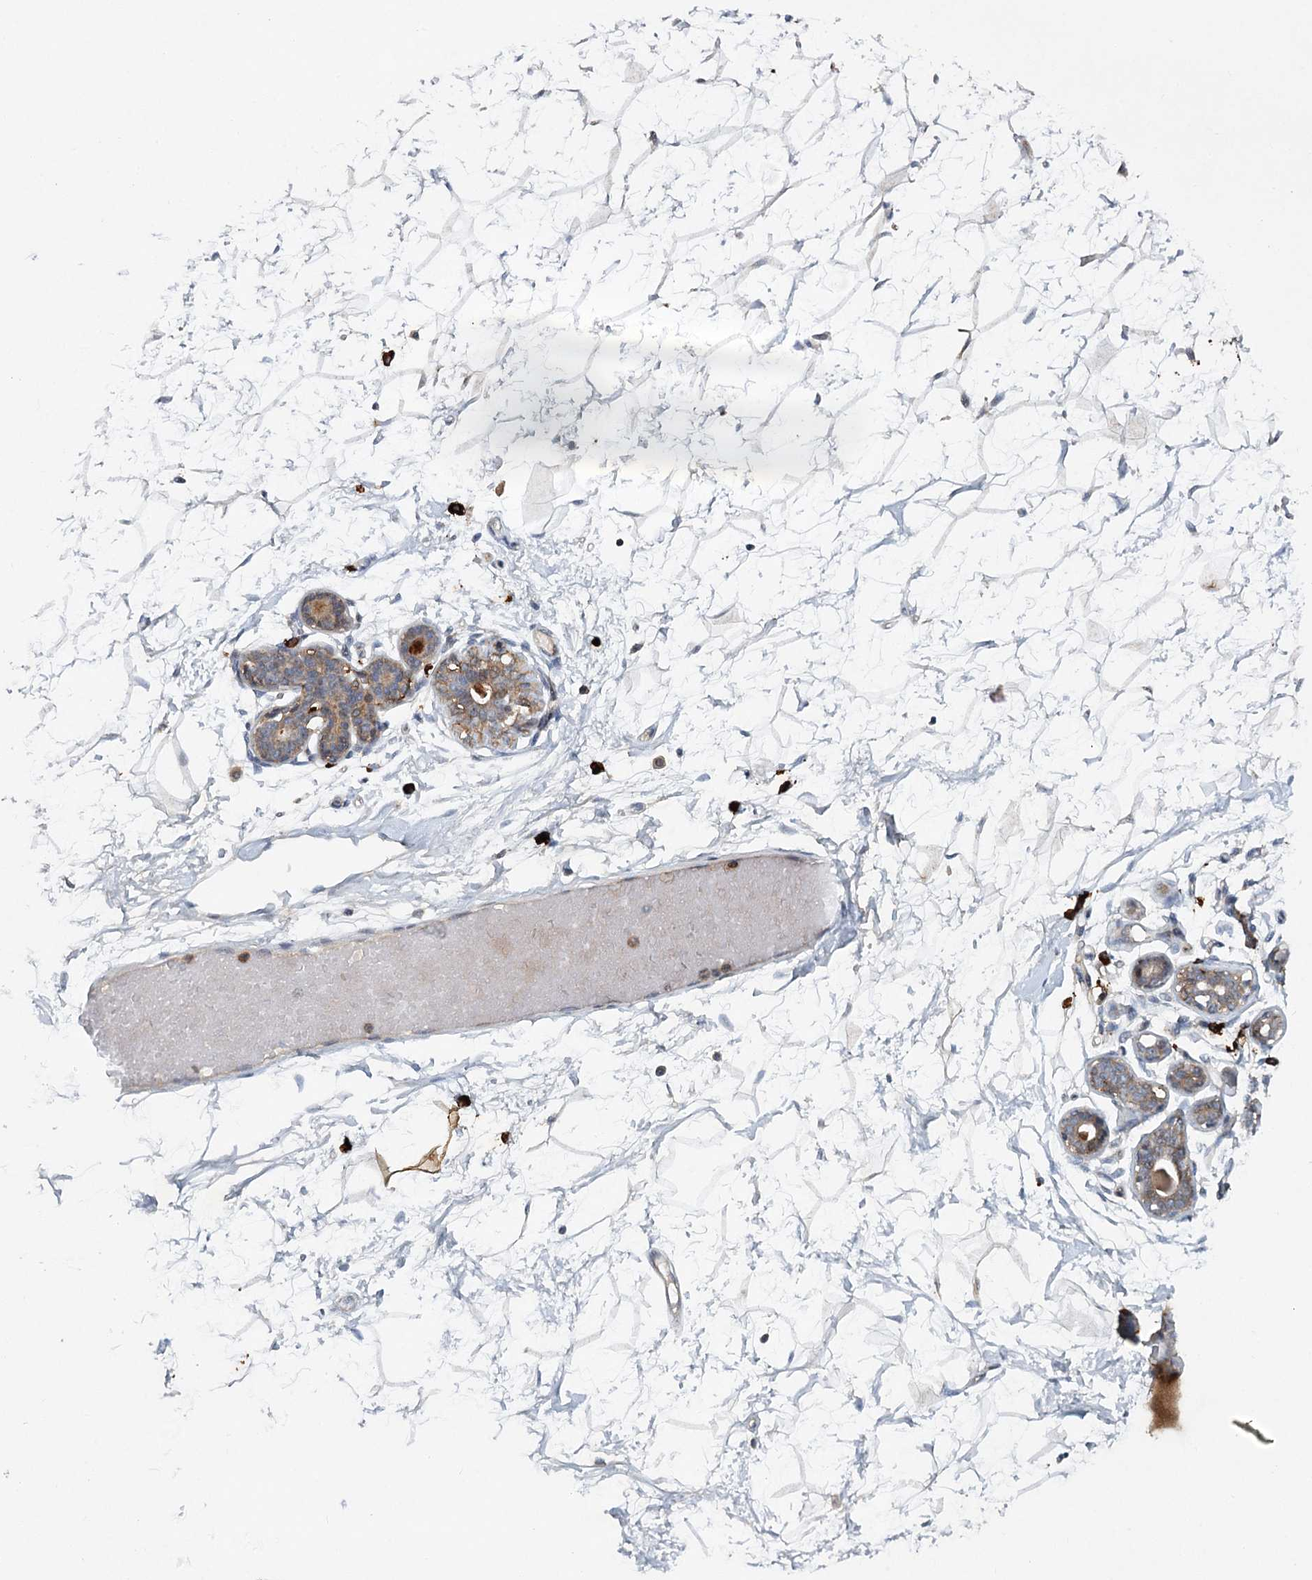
{"staining": {"intensity": "negative", "quantity": "none", "location": "none"}, "tissue": "breast", "cell_type": "Adipocytes", "image_type": "normal", "snomed": [{"axis": "morphology", "description": "Normal tissue, NOS"}, {"axis": "morphology", "description": "Adenoma, NOS"}, {"axis": "topography", "description": "Breast"}], "caption": "Immunohistochemistry (IHC) image of unremarkable breast stained for a protein (brown), which exhibits no positivity in adipocytes.", "gene": "MAP3K13", "patient": {"sex": "female", "age": 23}}